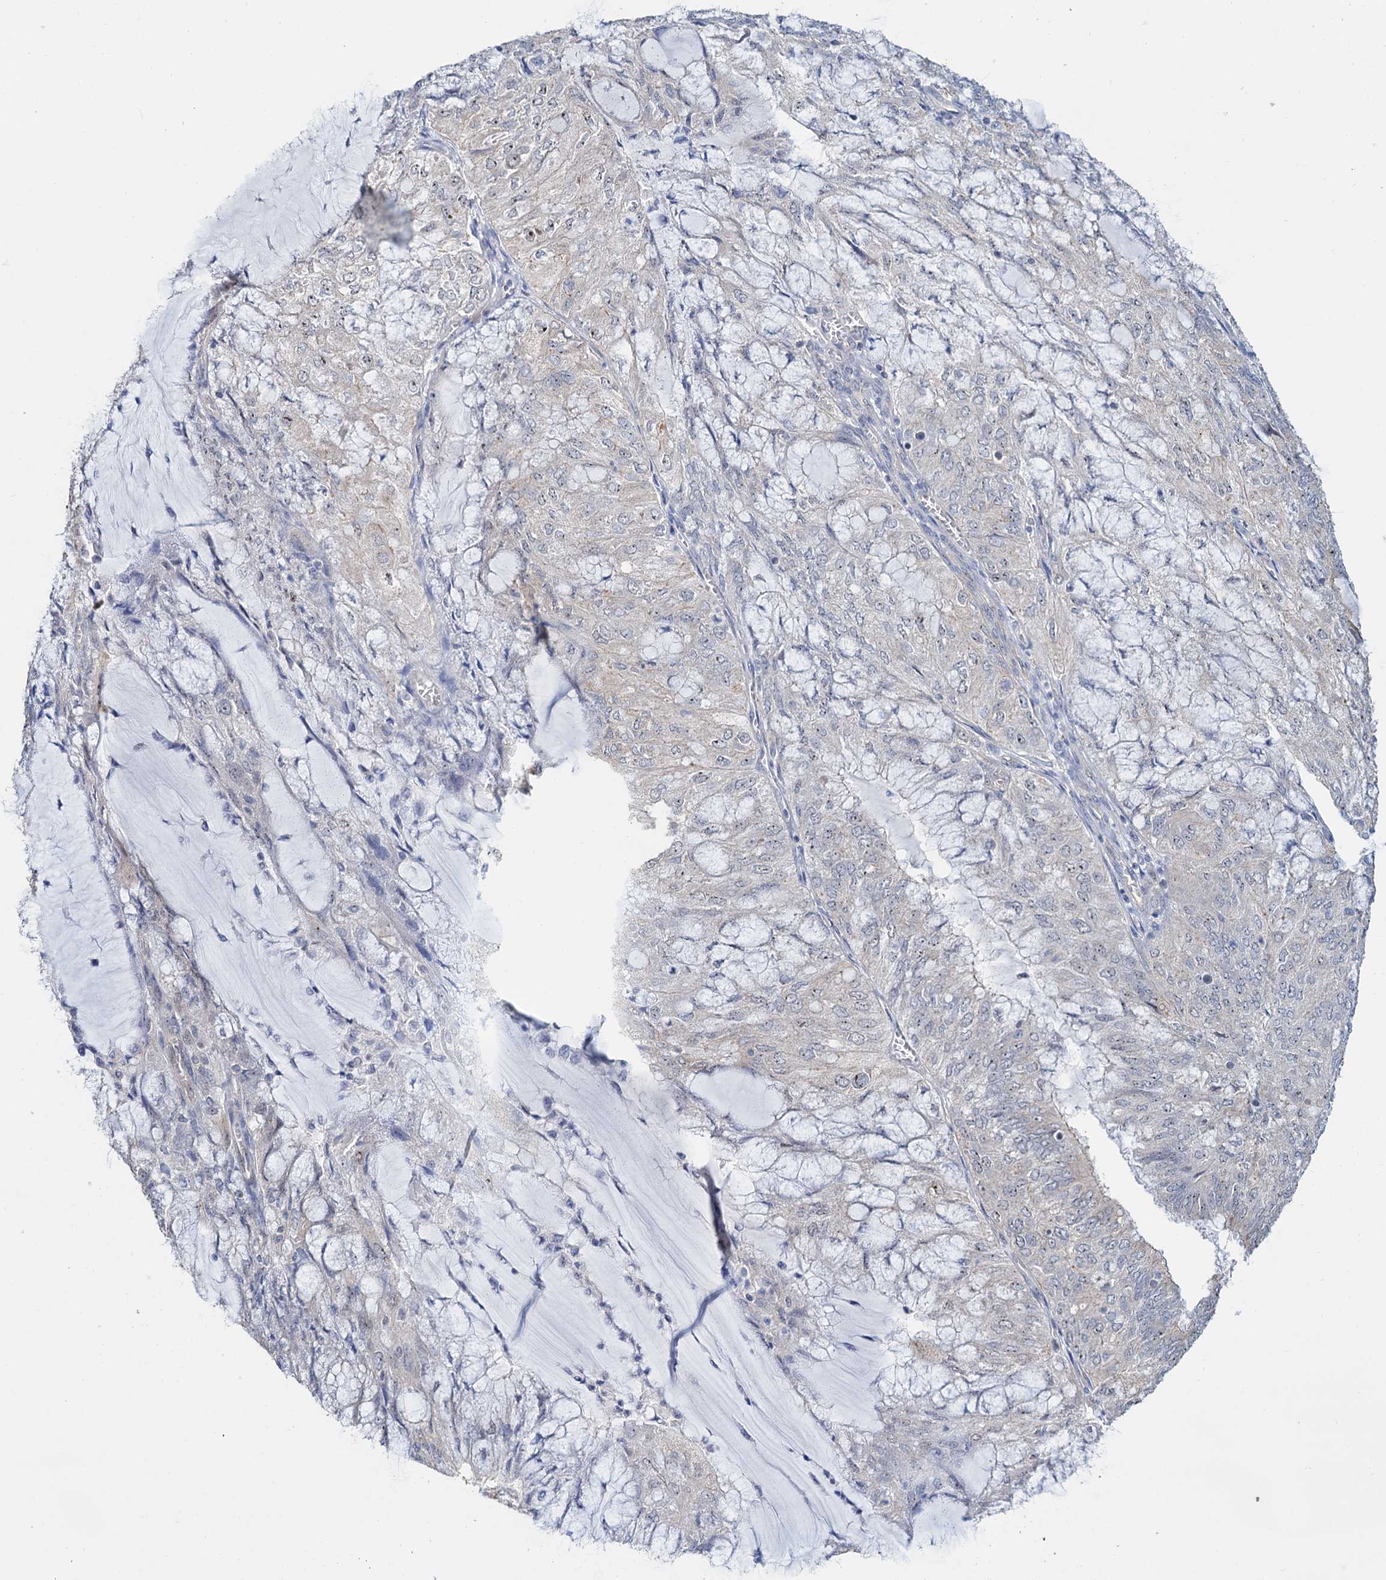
{"staining": {"intensity": "negative", "quantity": "none", "location": "none"}, "tissue": "endometrial cancer", "cell_type": "Tumor cells", "image_type": "cancer", "snomed": [{"axis": "morphology", "description": "Adenocarcinoma, NOS"}, {"axis": "topography", "description": "Endometrium"}], "caption": "Immunohistochemistry of human endometrial cancer (adenocarcinoma) demonstrates no positivity in tumor cells.", "gene": "C2CD3", "patient": {"sex": "female", "age": 81}}